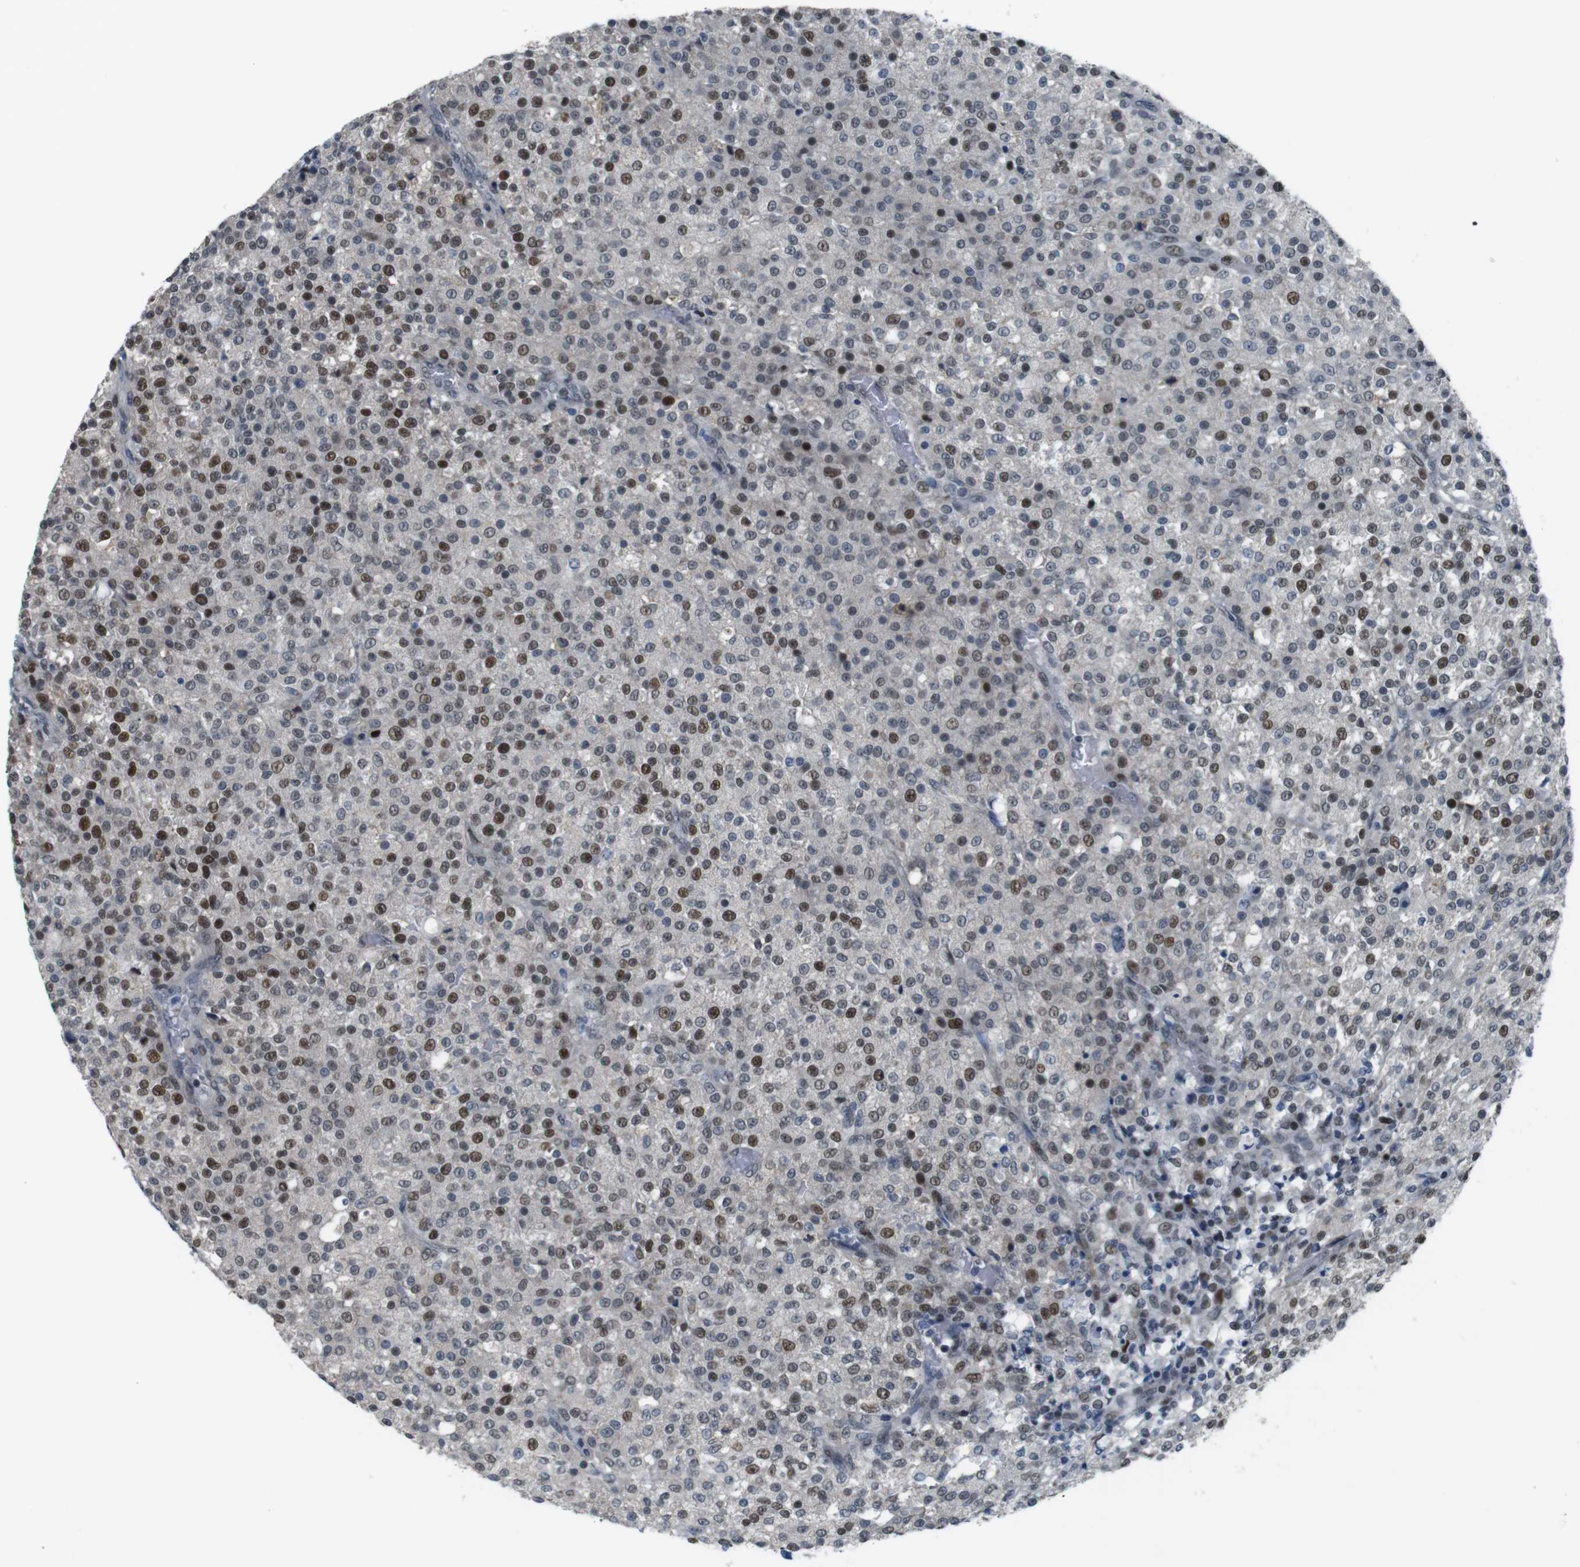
{"staining": {"intensity": "moderate", "quantity": "25%-75%", "location": "nuclear"}, "tissue": "testis cancer", "cell_type": "Tumor cells", "image_type": "cancer", "snomed": [{"axis": "morphology", "description": "Seminoma, NOS"}, {"axis": "topography", "description": "Testis"}], "caption": "DAB immunohistochemical staining of testis seminoma demonstrates moderate nuclear protein expression in approximately 25%-75% of tumor cells.", "gene": "SMCO2", "patient": {"sex": "male", "age": 59}}